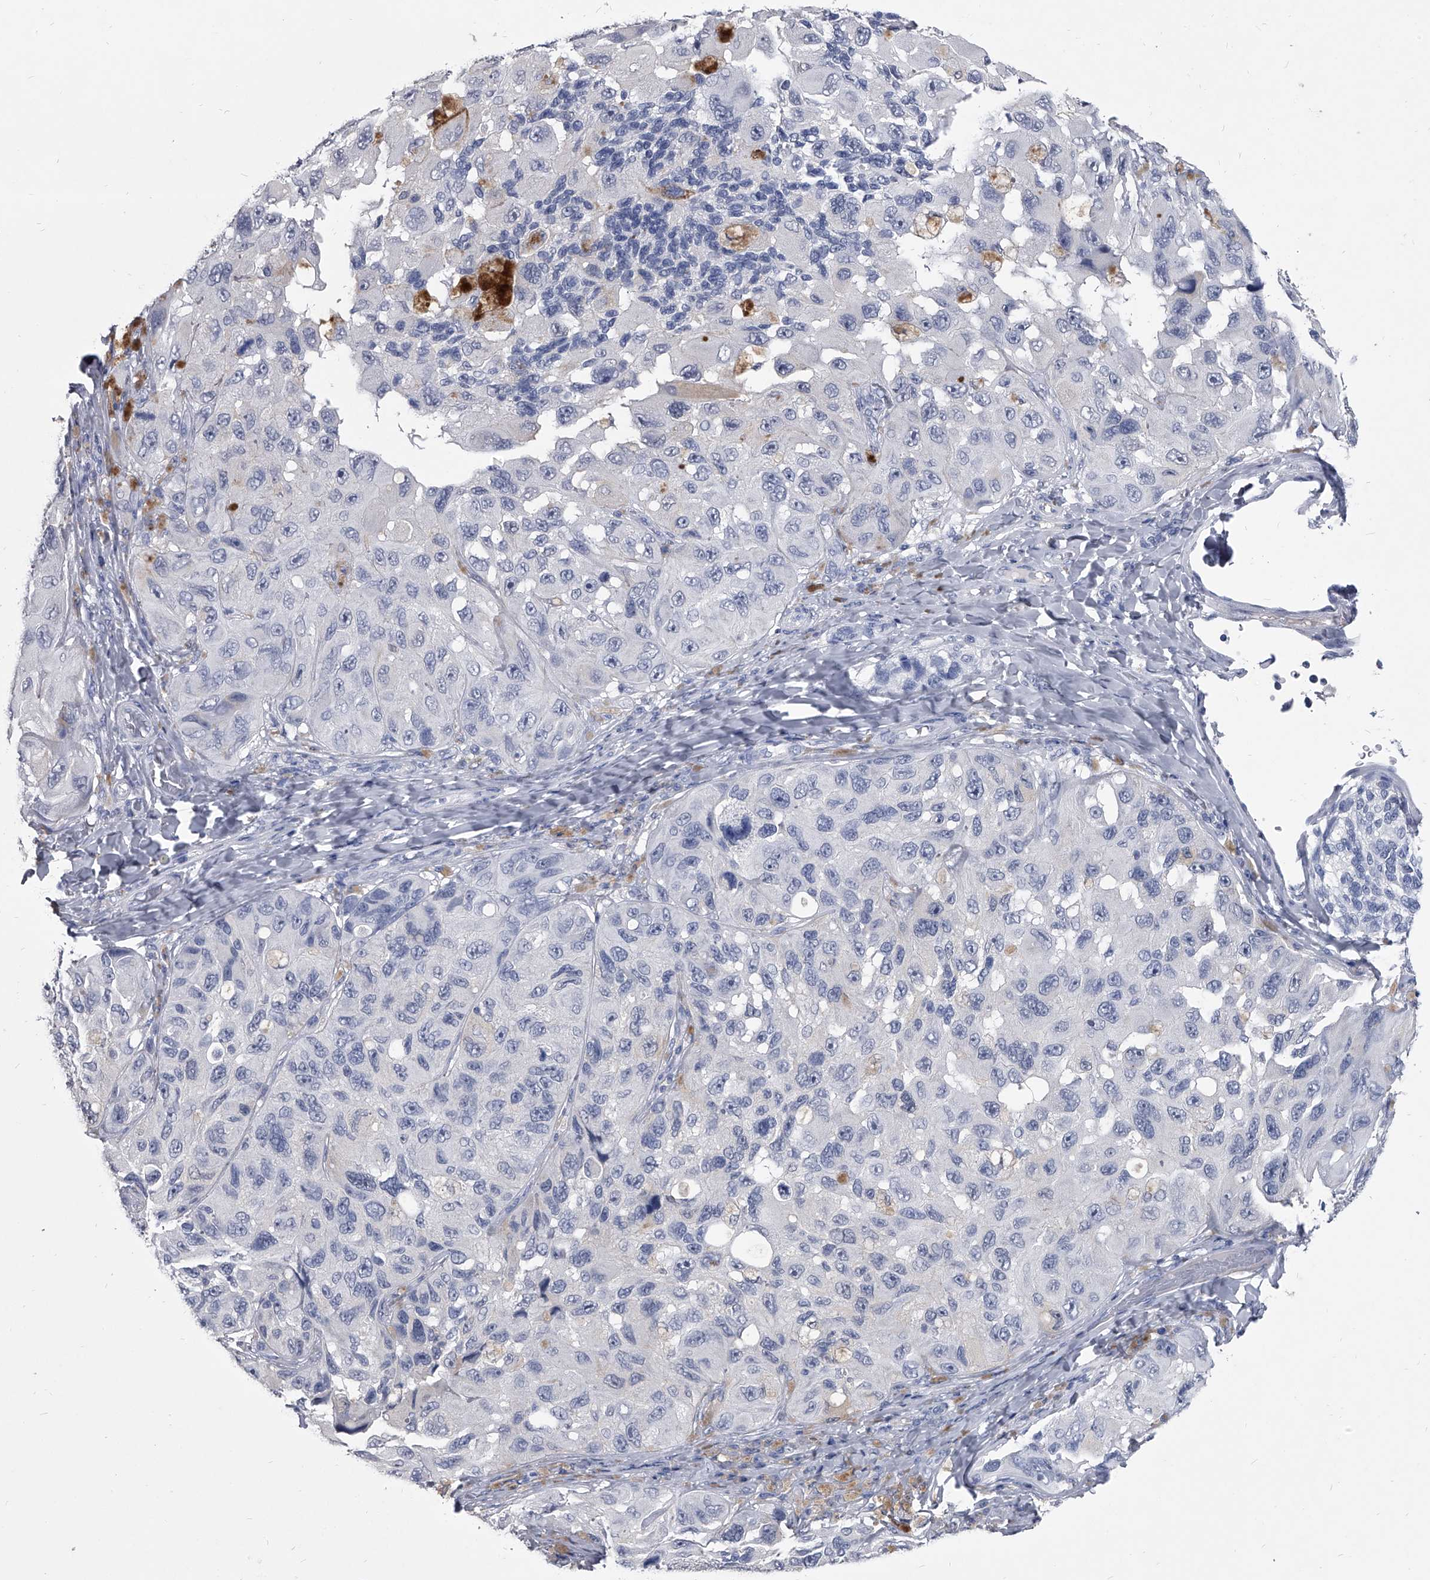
{"staining": {"intensity": "negative", "quantity": "none", "location": "none"}, "tissue": "melanoma", "cell_type": "Tumor cells", "image_type": "cancer", "snomed": [{"axis": "morphology", "description": "Malignant melanoma, NOS"}, {"axis": "topography", "description": "Skin"}], "caption": "Malignant melanoma was stained to show a protein in brown. There is no significant staining in tumor cells. Brightfield microscopy of immunohistochemistry (IHC) stained with DAB (3,3'-diaminobenzidine) (brown) and hematoxylin (blue), captured at high magnification.", "gene": "BCAS1", "patient": {"sex": "female", "age": 73}}